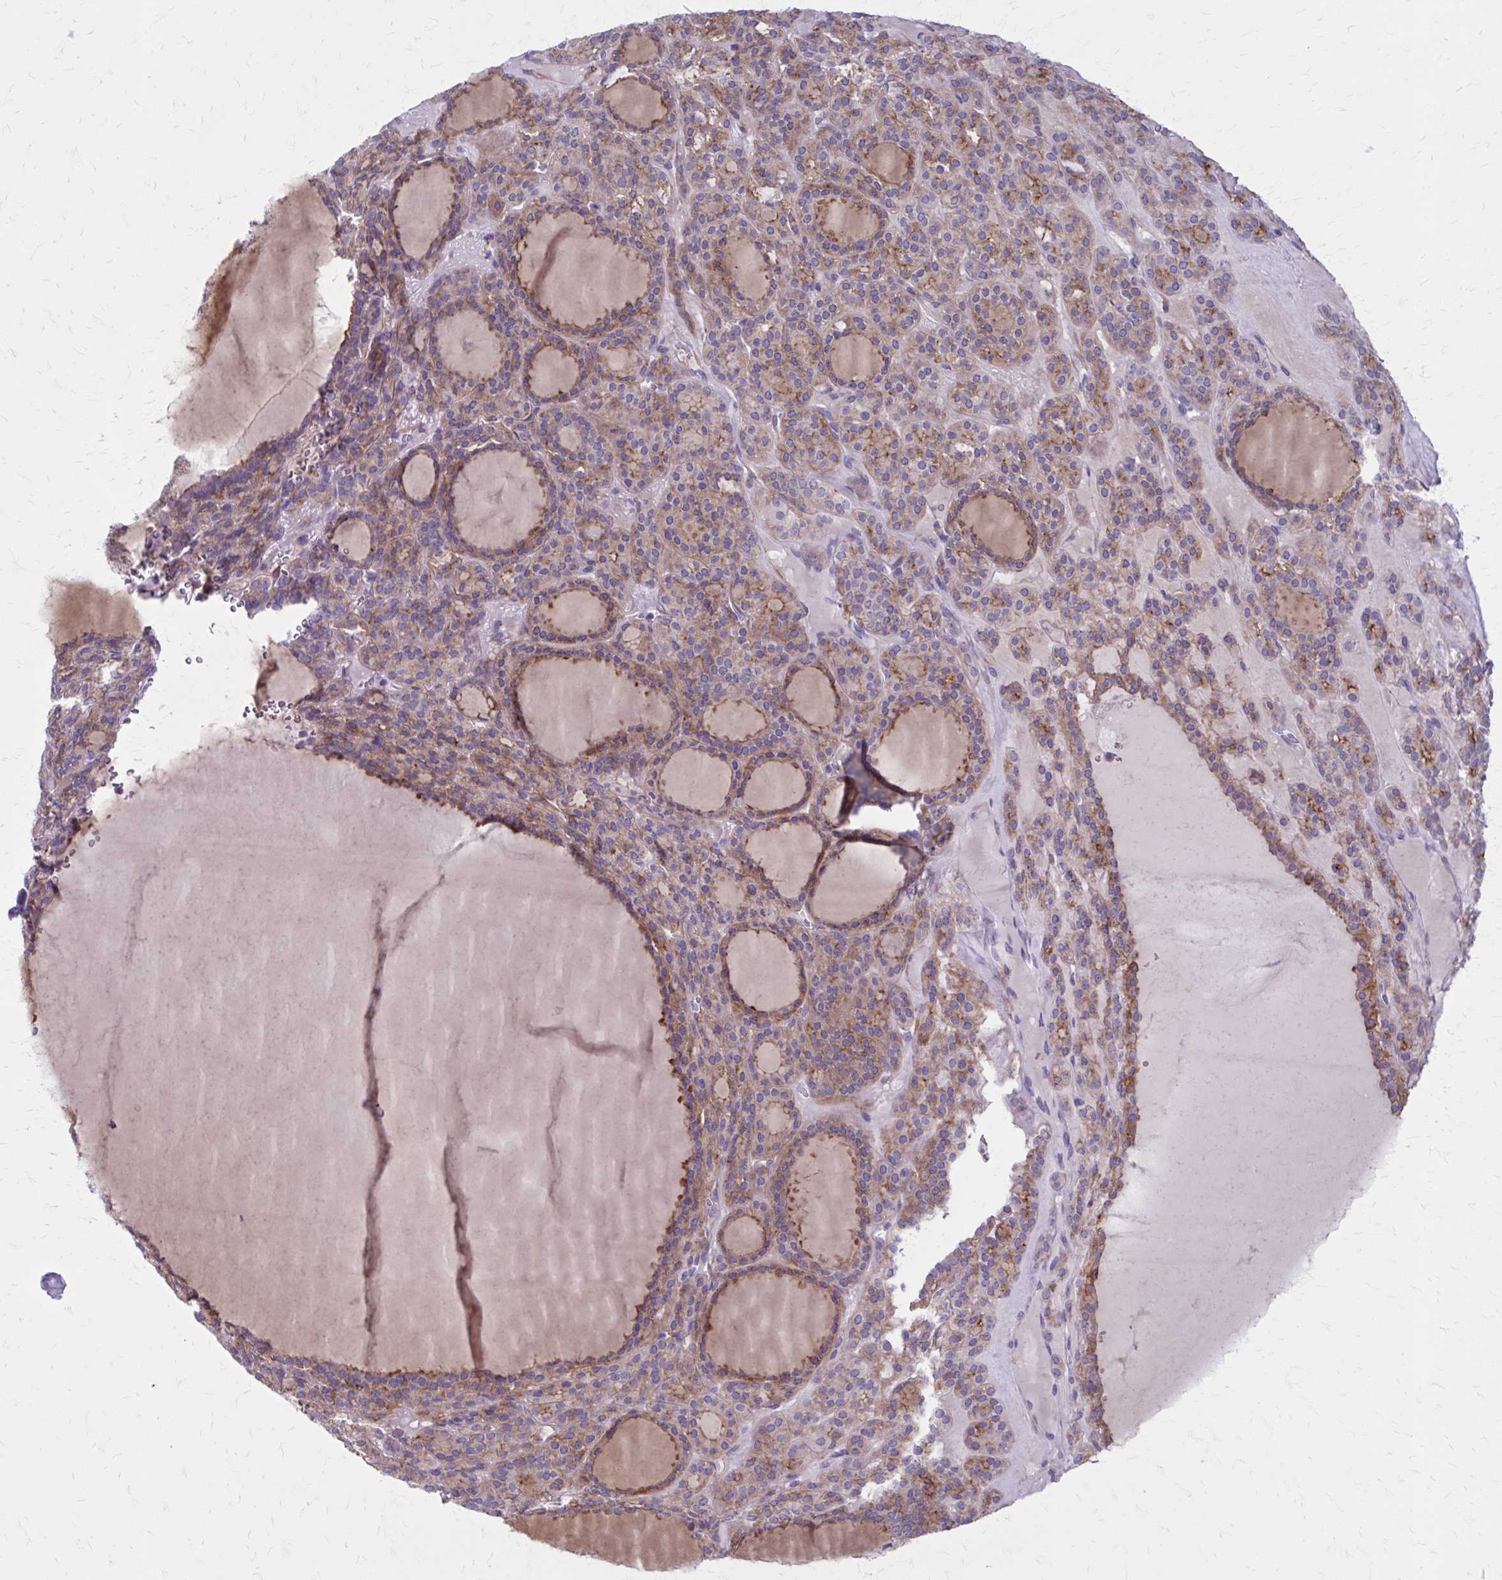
{"staining": {"intensity": "weak", "quantity": "25%-75%", "location": "cytoplasmic/membranous"}, "tissue": "thyroid cancer", "cell_type": "Tumor cells", "image_type": "cancer", "snomed": [{"axis": "morphology", "description": "Follicular adenoma carcinoma, NOS"}, {"axis": "topography", "description": "Thyroid gland"}], "caption": "Immunohistochemical staining of human thyroid cancer (follicular adenoma carcinoma) displays low levels of weak cytoplasmic/membranous protein positivity in about 25%-75% of tumor cells.", "gene": "AKAP12", "patient": {"sex": "female", "age": 63}}